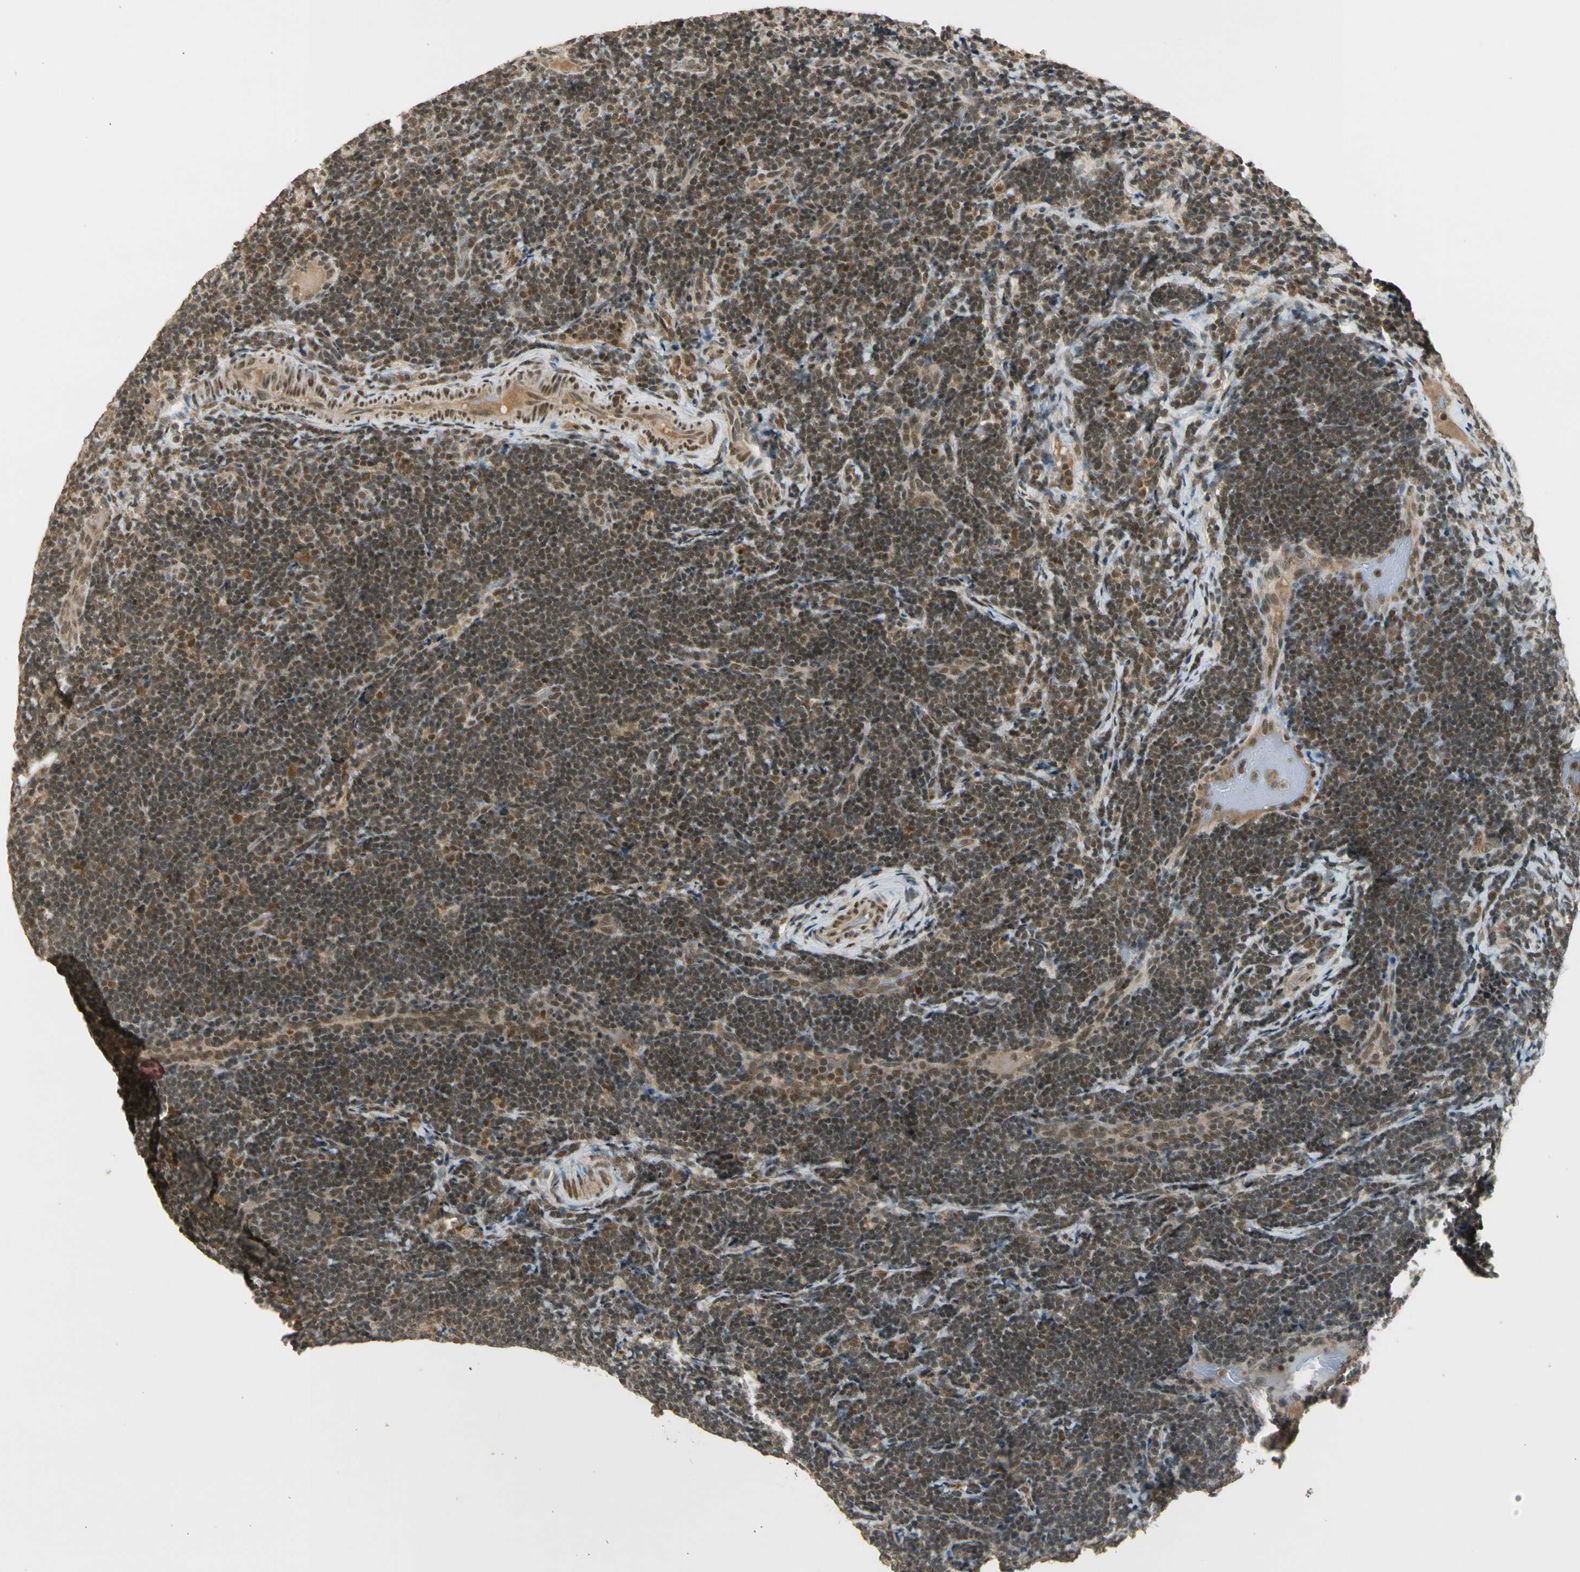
{"staining": {"intensity": "moderate", "quantity": "25%-75%", "location": "cytoplasmic/membranous,nuclear"}, "tissue": "lymph node", "cell_type": "Germinal center cells", "image_type": "normal", "snomed": [{"axis": "morphology", "description": "Normal tissue, NOS"}, {"axis": "topography", "description": "Lymph node"}], "caption": "Immunohistochemistry staining of unremarkable lymph node, which shows medium levels of moderate cytoplasmic/membranous,nuclear positivity in about 25%-75% of germinal center cells indicating moderate cytoplasmic/membranous,nuclear protein expression. The staining was performed using DAB (brown) for protein detection and nuclei were counterstained in hematoxylin (blue).", "gene": "ZNF135", "patient": {"sex": "female", "age": 14}}